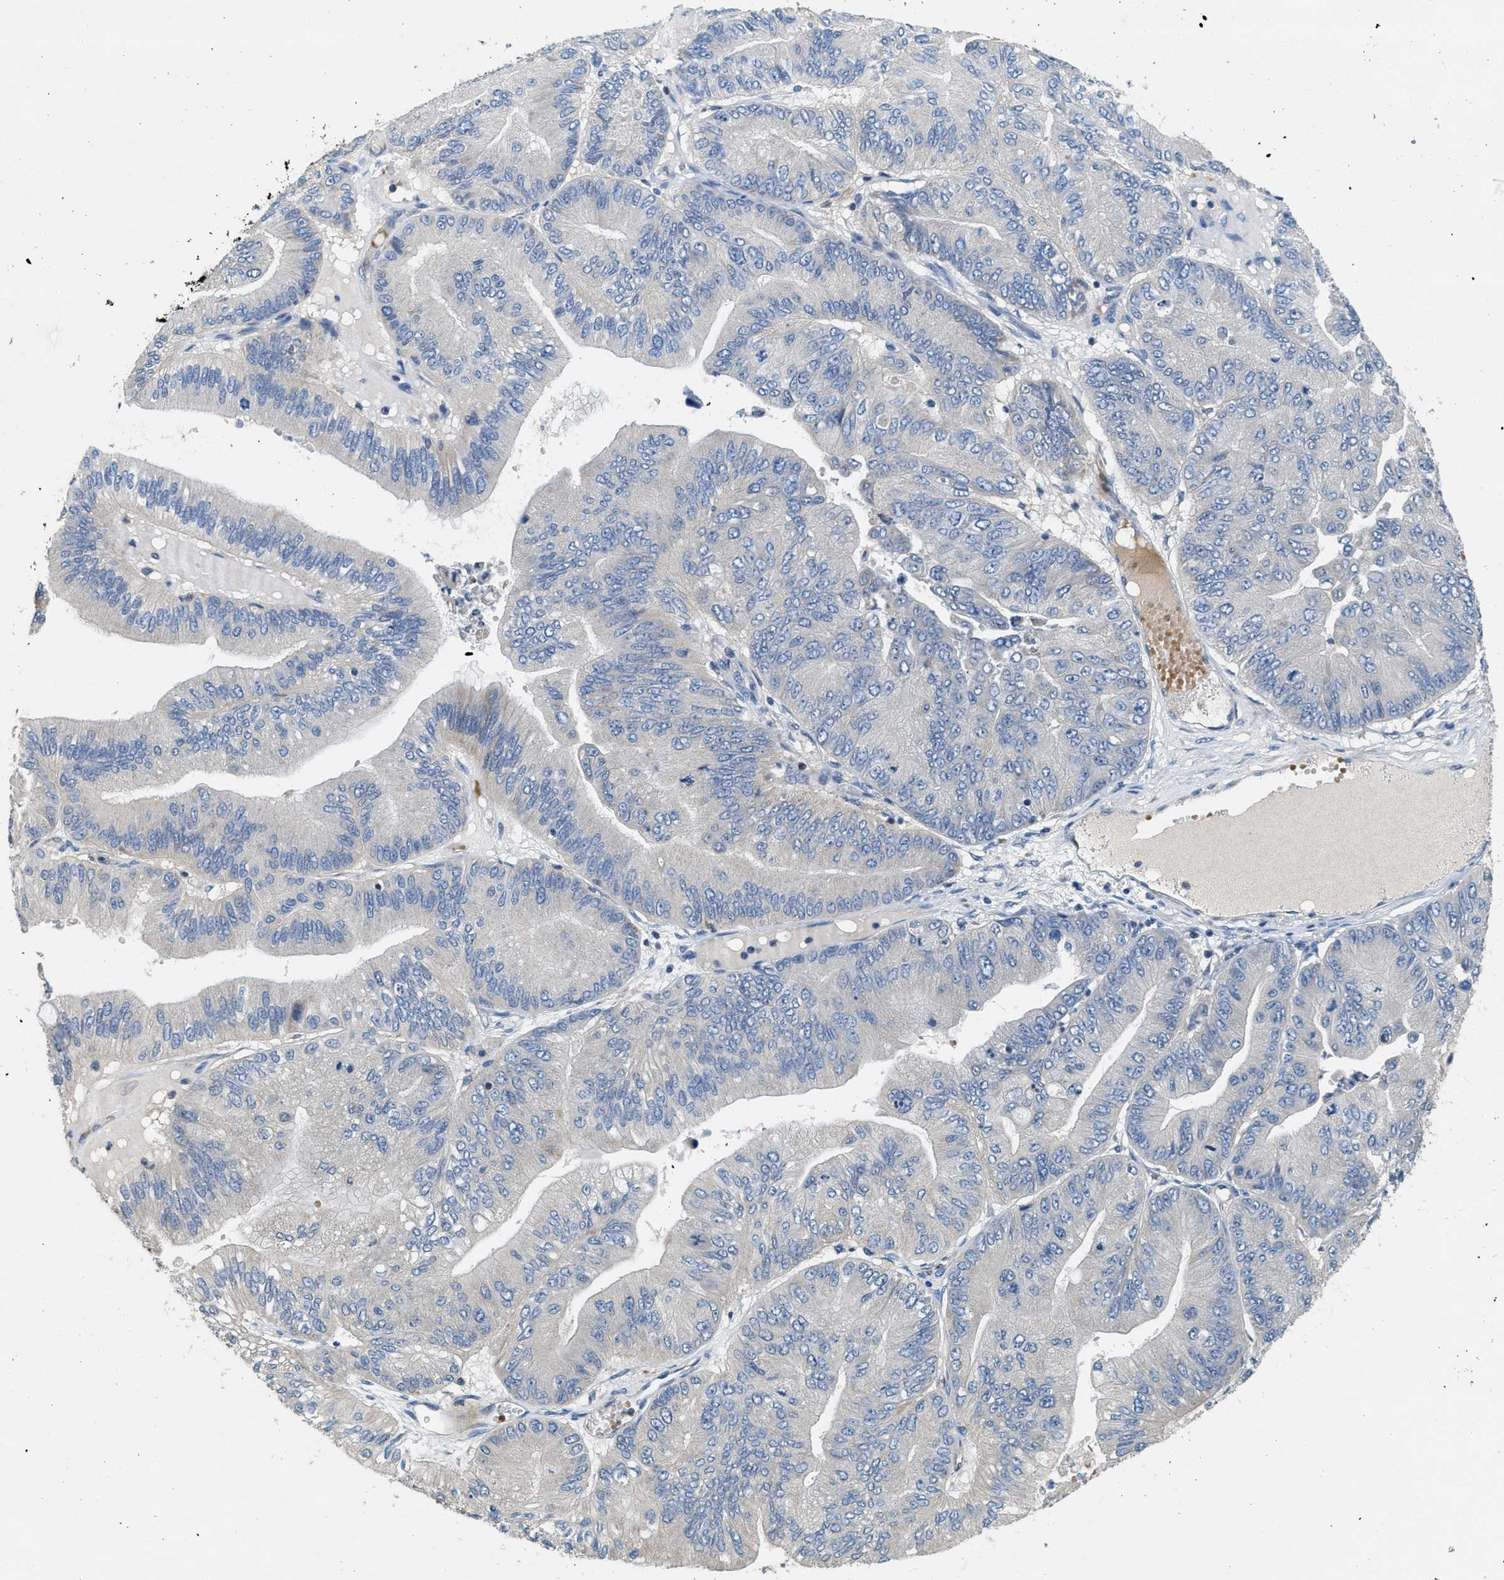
{"staining": {"intensity": "negative", "quantity": "none", "location": "none"}, "tissue": "ovarian cancer", "cell_type": "Tumor cells", "image_type": "cancer", "snomed": [{"axis": "morphology", "description": "Cystadenocarcinoma, mucinous, NOS"}, {"axis": "topography", "description": "Ovary"}], "caption": "A photomicrograph of ovarian cancer stained for a protein demonstrates no brown staining in tumor cells.", "gene": "DGKE", "patient": {"sex": "female", "age": 61}}